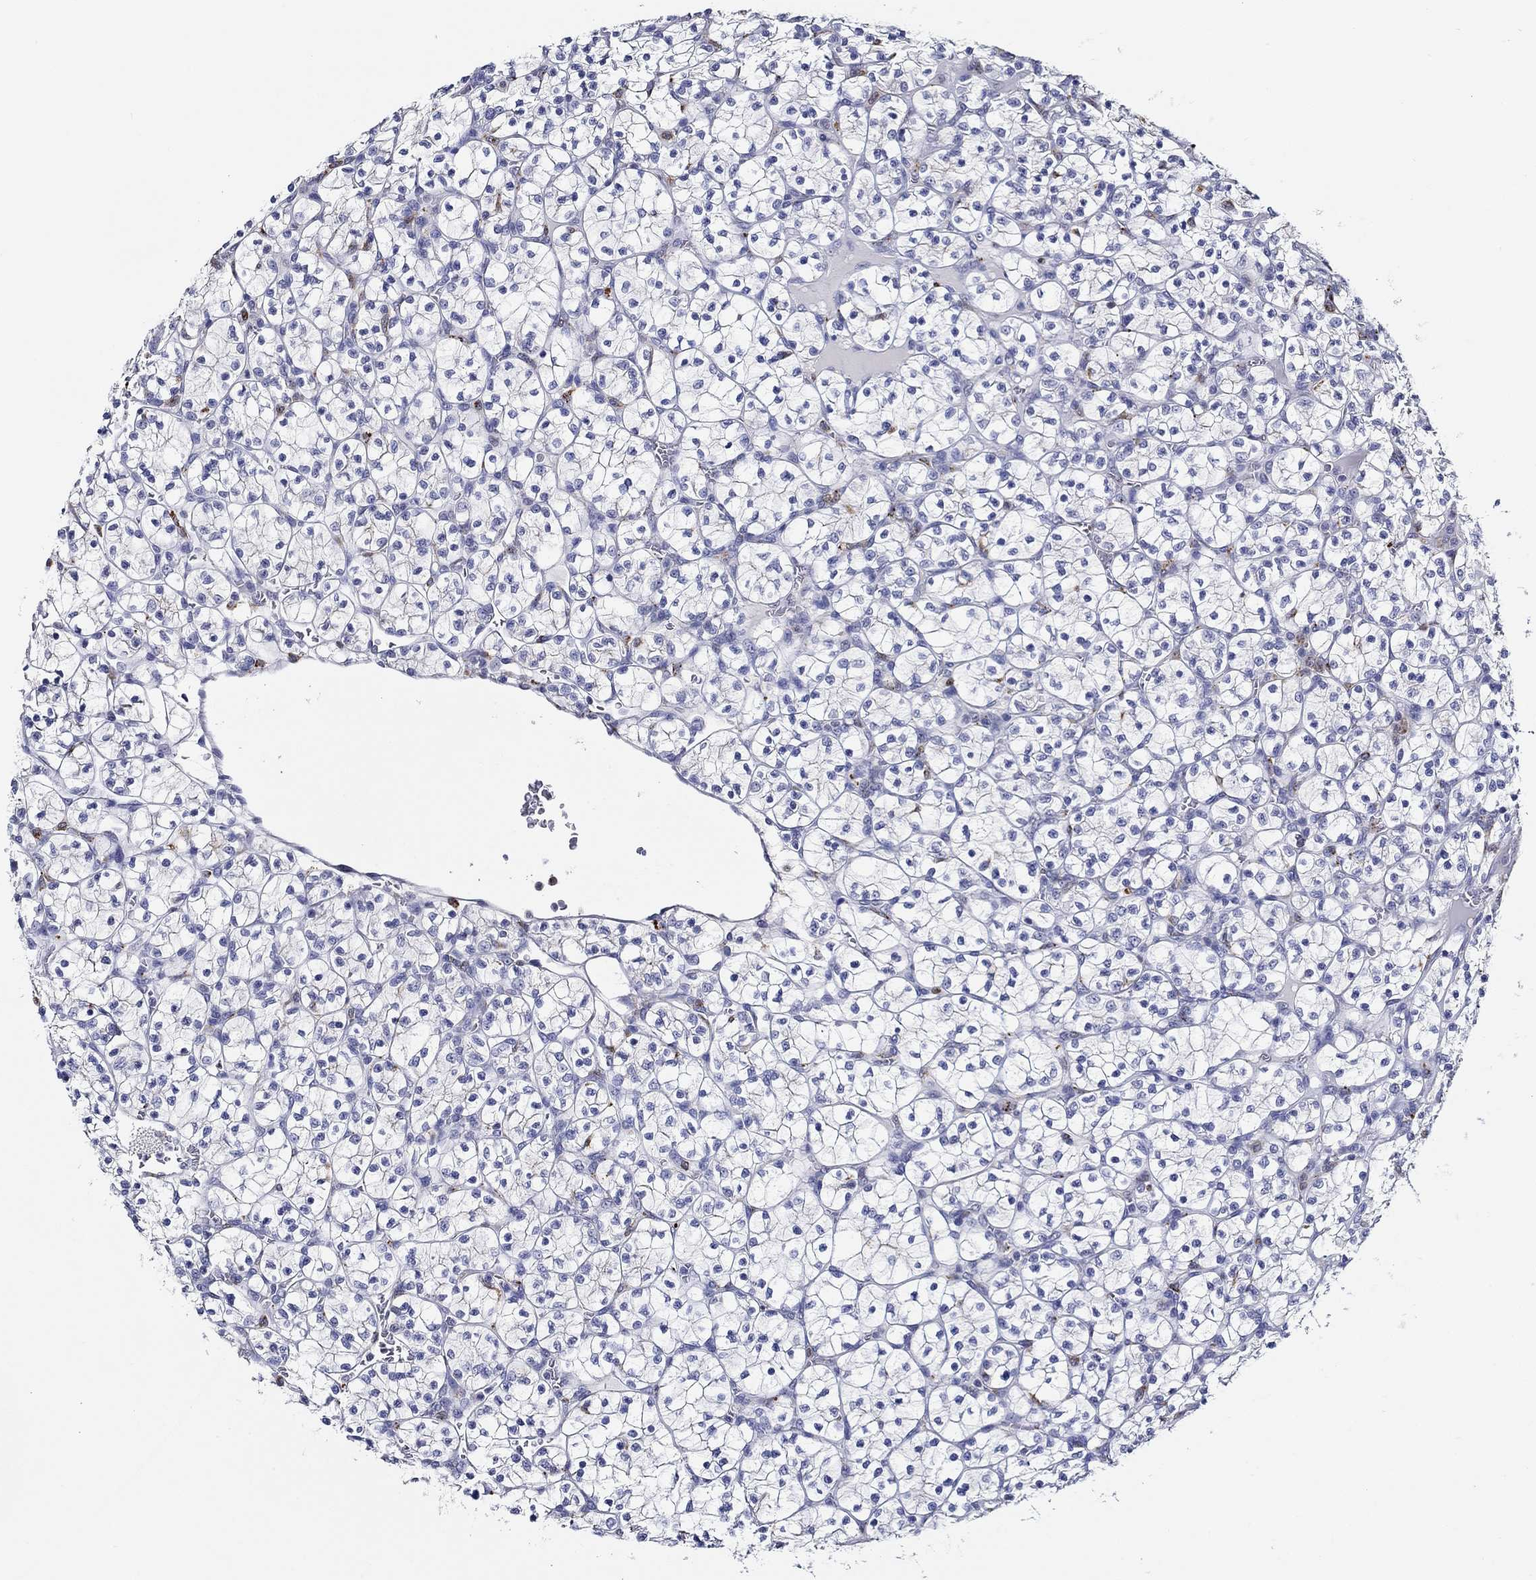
{"staining": {"intensity": "negative", "quantity": "none", "location": "none"}, "tissue": "renal cancer", "cell_type": "Tumor cells", "image_type": "cancer", "snomed": [{"axis": "morphology", "description": "Adenocarcinoma, NOS"}, {"axis": "topography", "description": "Kidney"}], "caption": "DAB (3,3'-diaminobenzidine) immunohistochemical staining of human renal adenocarcinoma reveals no significant positivity in tumor cells. Brightfield microscopy of immunohistochemistry stained with DAB (brown) and hematoxylin (blue), captured at high magnification.", "gene": "GATA2", "patient": {"sex": "female", "age": 89}}